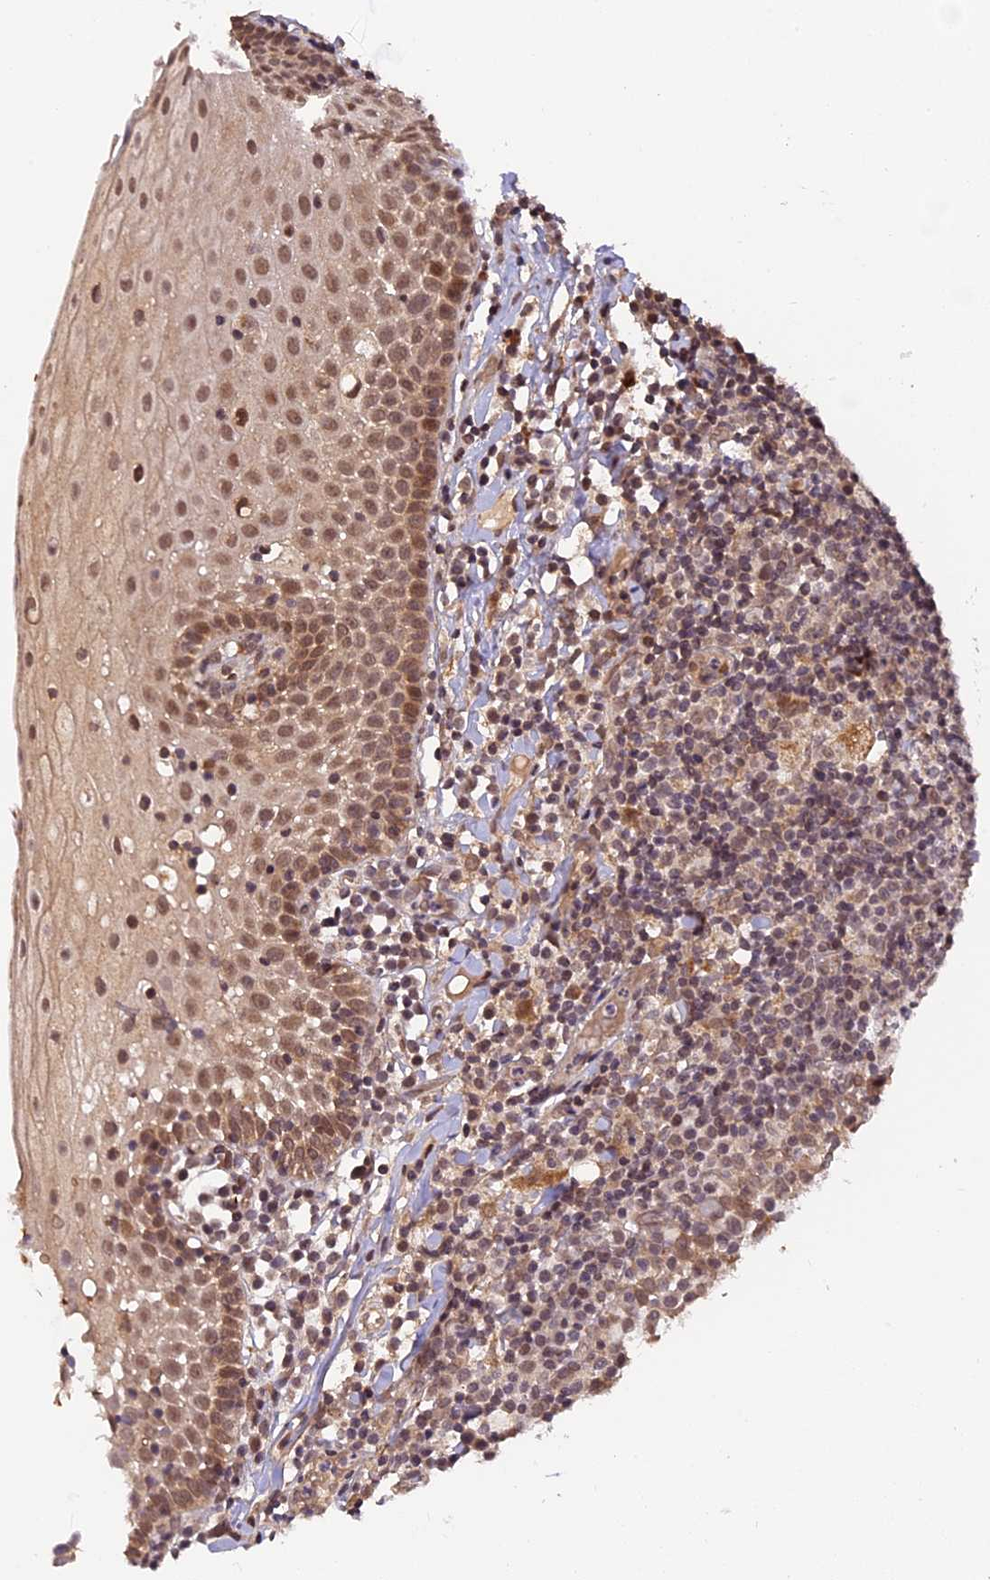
{"staining": {"intensity": "moderate", "quantity": ">75%", "location": "nuclear"}, "tissue": "oral mucosa", "cell_type": "Squamous epithelial cells", "image_type": "normal", "snomed": [{"axis": "morphology", "description": "Normal tissue, NOS"}, {"axis": "topography", "description": "Oral tissue"}], "caption": "DAB (3,3'-diaminobenzidine) immunohistochemical staining of normal human oral mucosa demonstrates moderate nuclear protein positivity in approximately >75% of squamous epithelial cells. (DAB (3,3'-diaminobenzidine) IHC, brown staining for protein, blue staining for nuclei).", "gene": "ZNF480", "patient": {"sex": "female", "age": 69}}